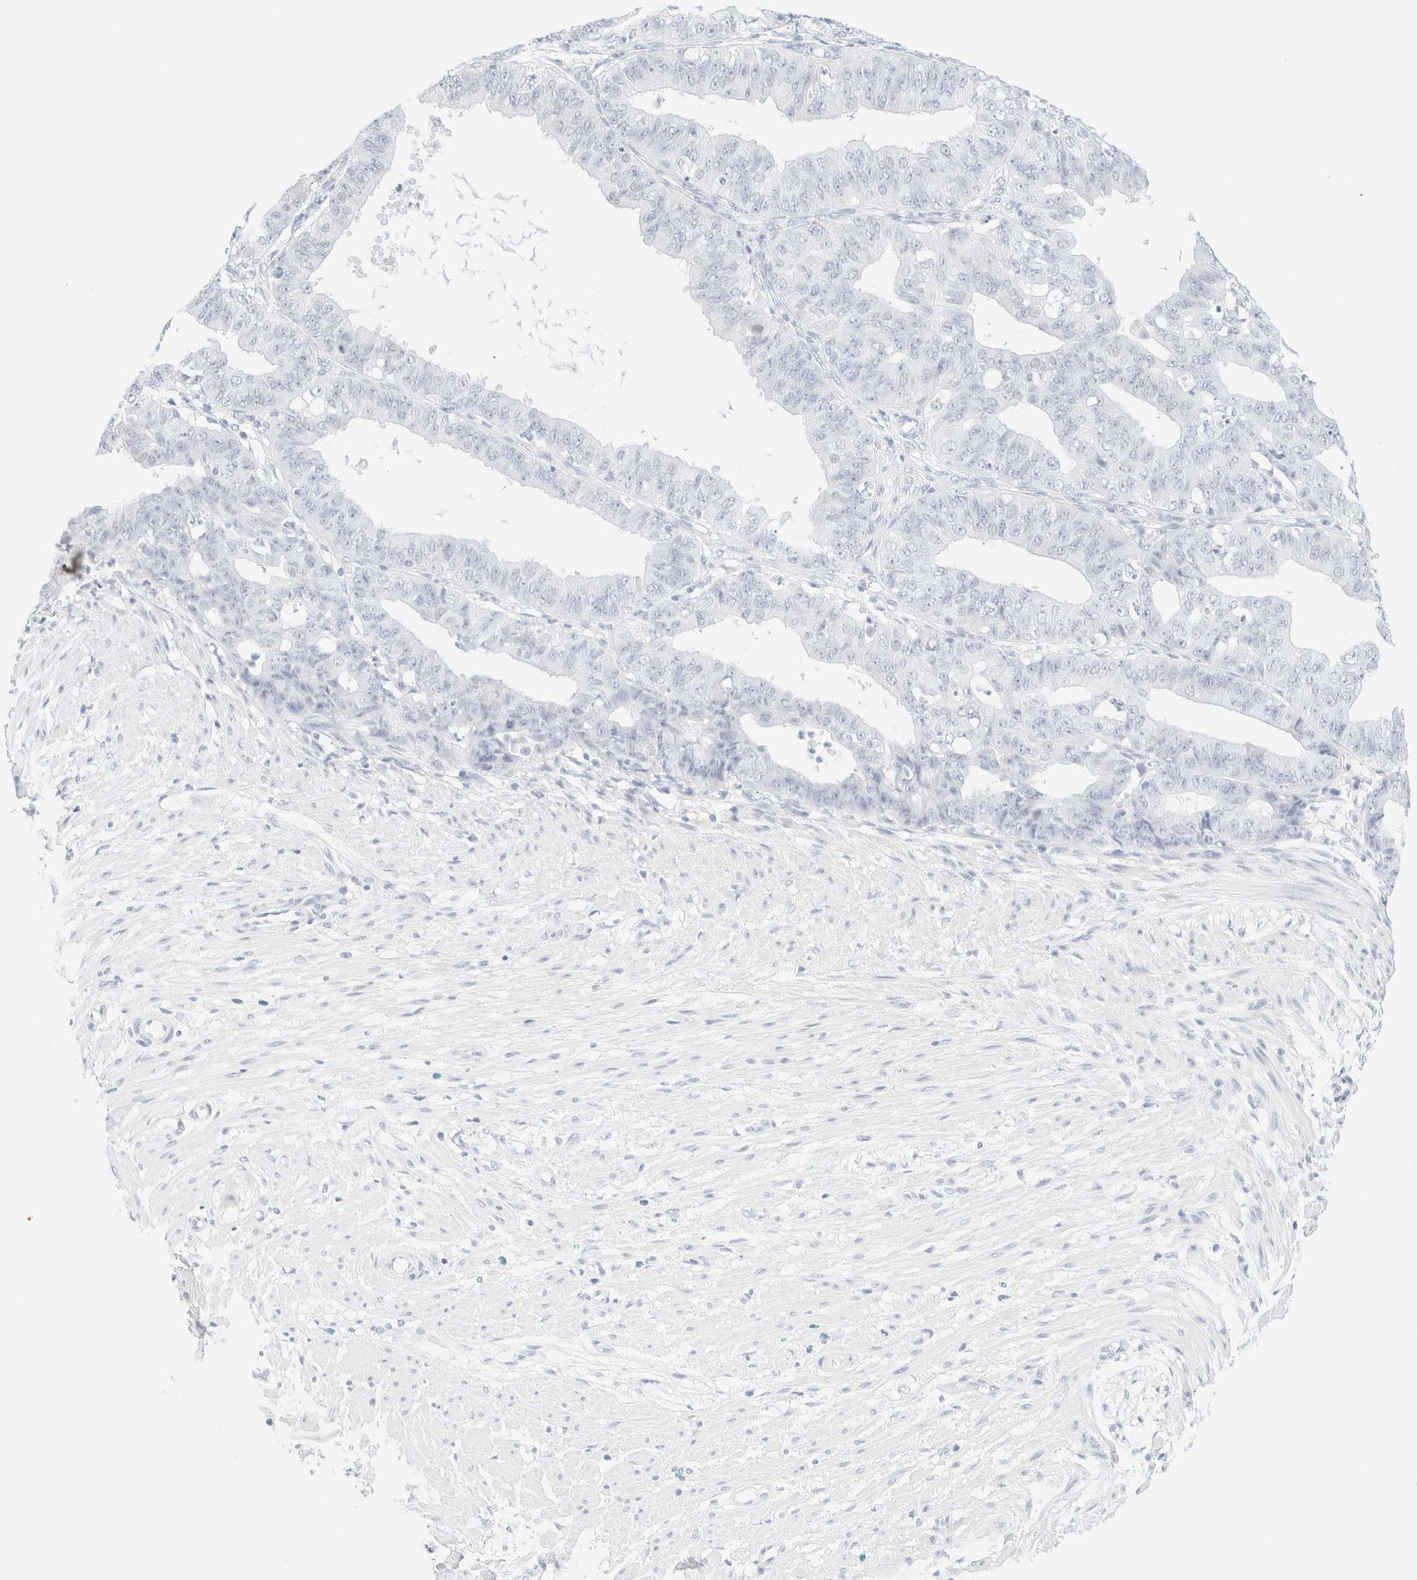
{"staining": {"intensity": "negative", "quantity": "none", "location": "none"}, "tissue": "ovarian cancer", "cell_type": "Tumor cells", "image_type": "cancer", "snomed": [{"axis": "morphology", "description": "Carcinoma, endometroid"}, {"axis": "topography", "description": "Ovary"}], "caption": "DAB (3,3'-diaminobenzidine) immunohistochemical staining of human ovarian cancer (endometroid carcinoma) demonstrates no significant staining in tumor cells.", "gene": "KRT15", "patient": {"sex": "female", "age": 42}}